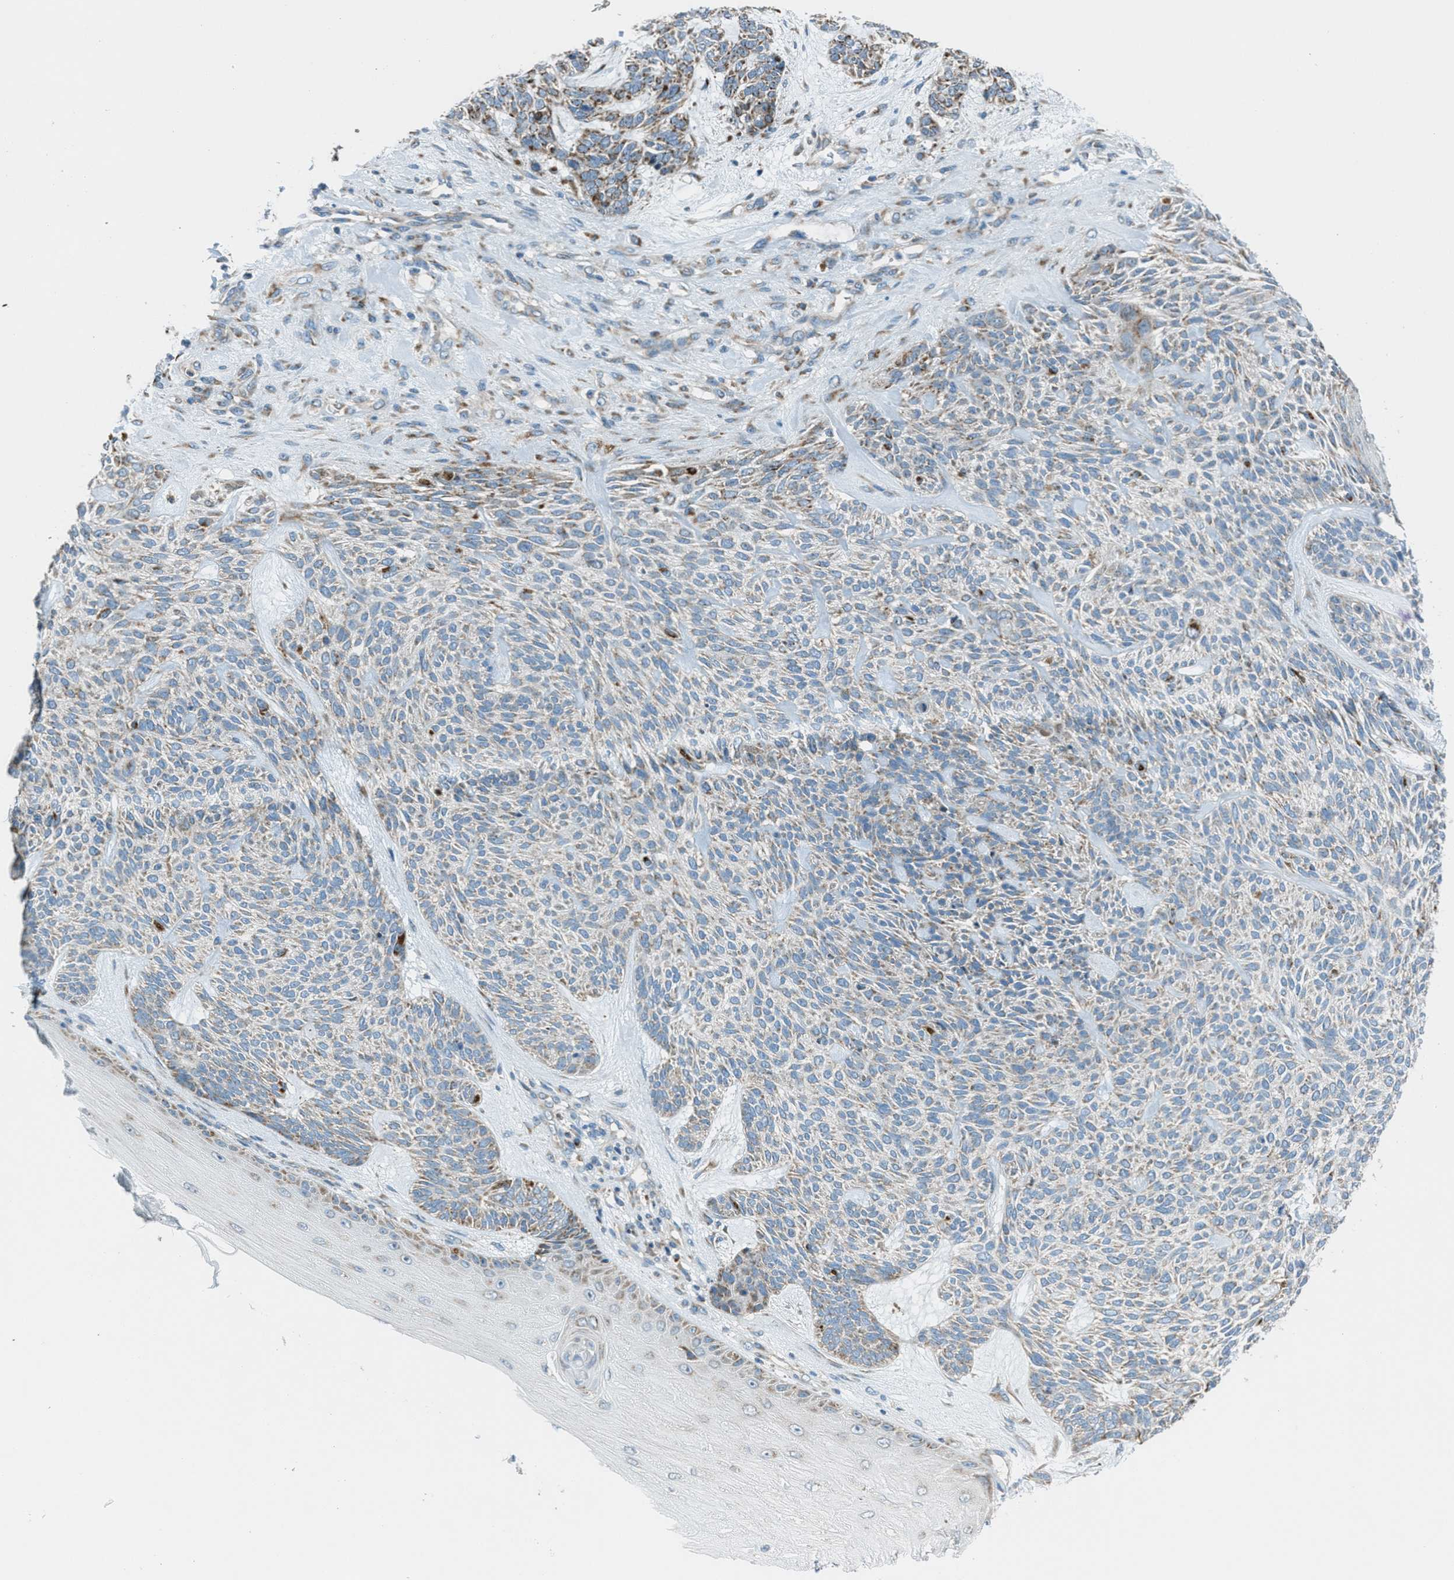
{"staining": {"intensity": "weak", "quantity": ">75%", "location": "cytoplasmic/membranous"}, "tissue": "skin cancer", "cell_type": "Tumor cells", "image_type": "cancer", "snomed": [{"axis": "morphology", "description": "Basal cell carcinoma"}, {"axis": "topography", "description": "Skin"}], "caption": "Immunohistochemical staining of human skin cancer demonstrates weak cytoplasmic/membranous protein staining in approximately >75% of tumor cells.", "gene": "BCKDK", "patient": {"sex": "male", "age": 55}}